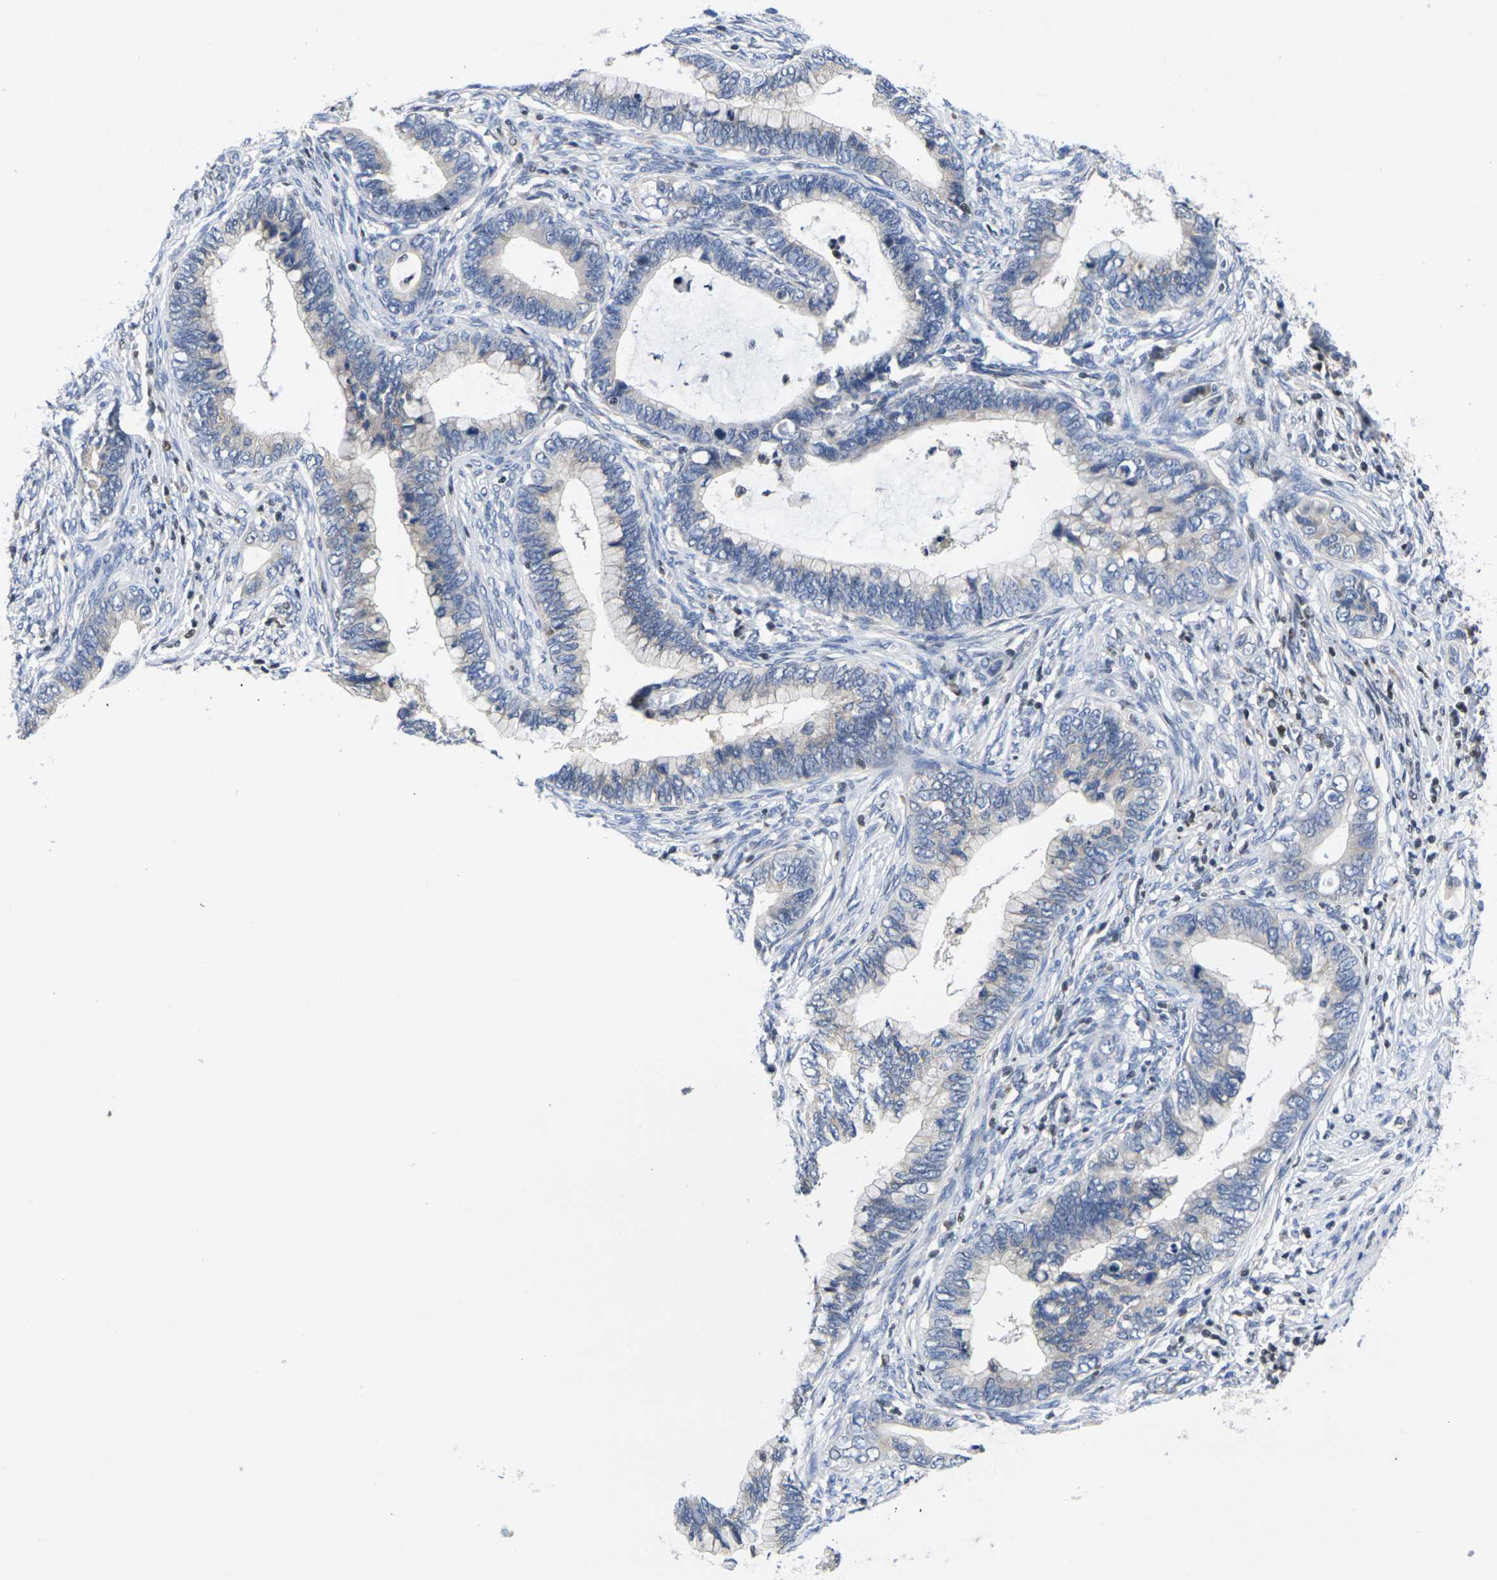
{"staining": {"intensity": "negative", "quantity": "none", "location": "none"}, "tissue": "cervical cancer", "cell_type": "Tumor cells", "image_type": "cancer", "snomed": [{"axis": "morphology", "description": "Adenocarcinoma, NOS"}, {"axis": "topography", "description": "Cervix"}], "caption": "Immunohistochemistry photomicrograph of neoplastic tissue: adenocarcinoma (cervical) stained with DAB demonstrates no significant protein staining in tumor cells.", "gene": "IKZF1", "patient": {"sex": "female", "age": 44}}